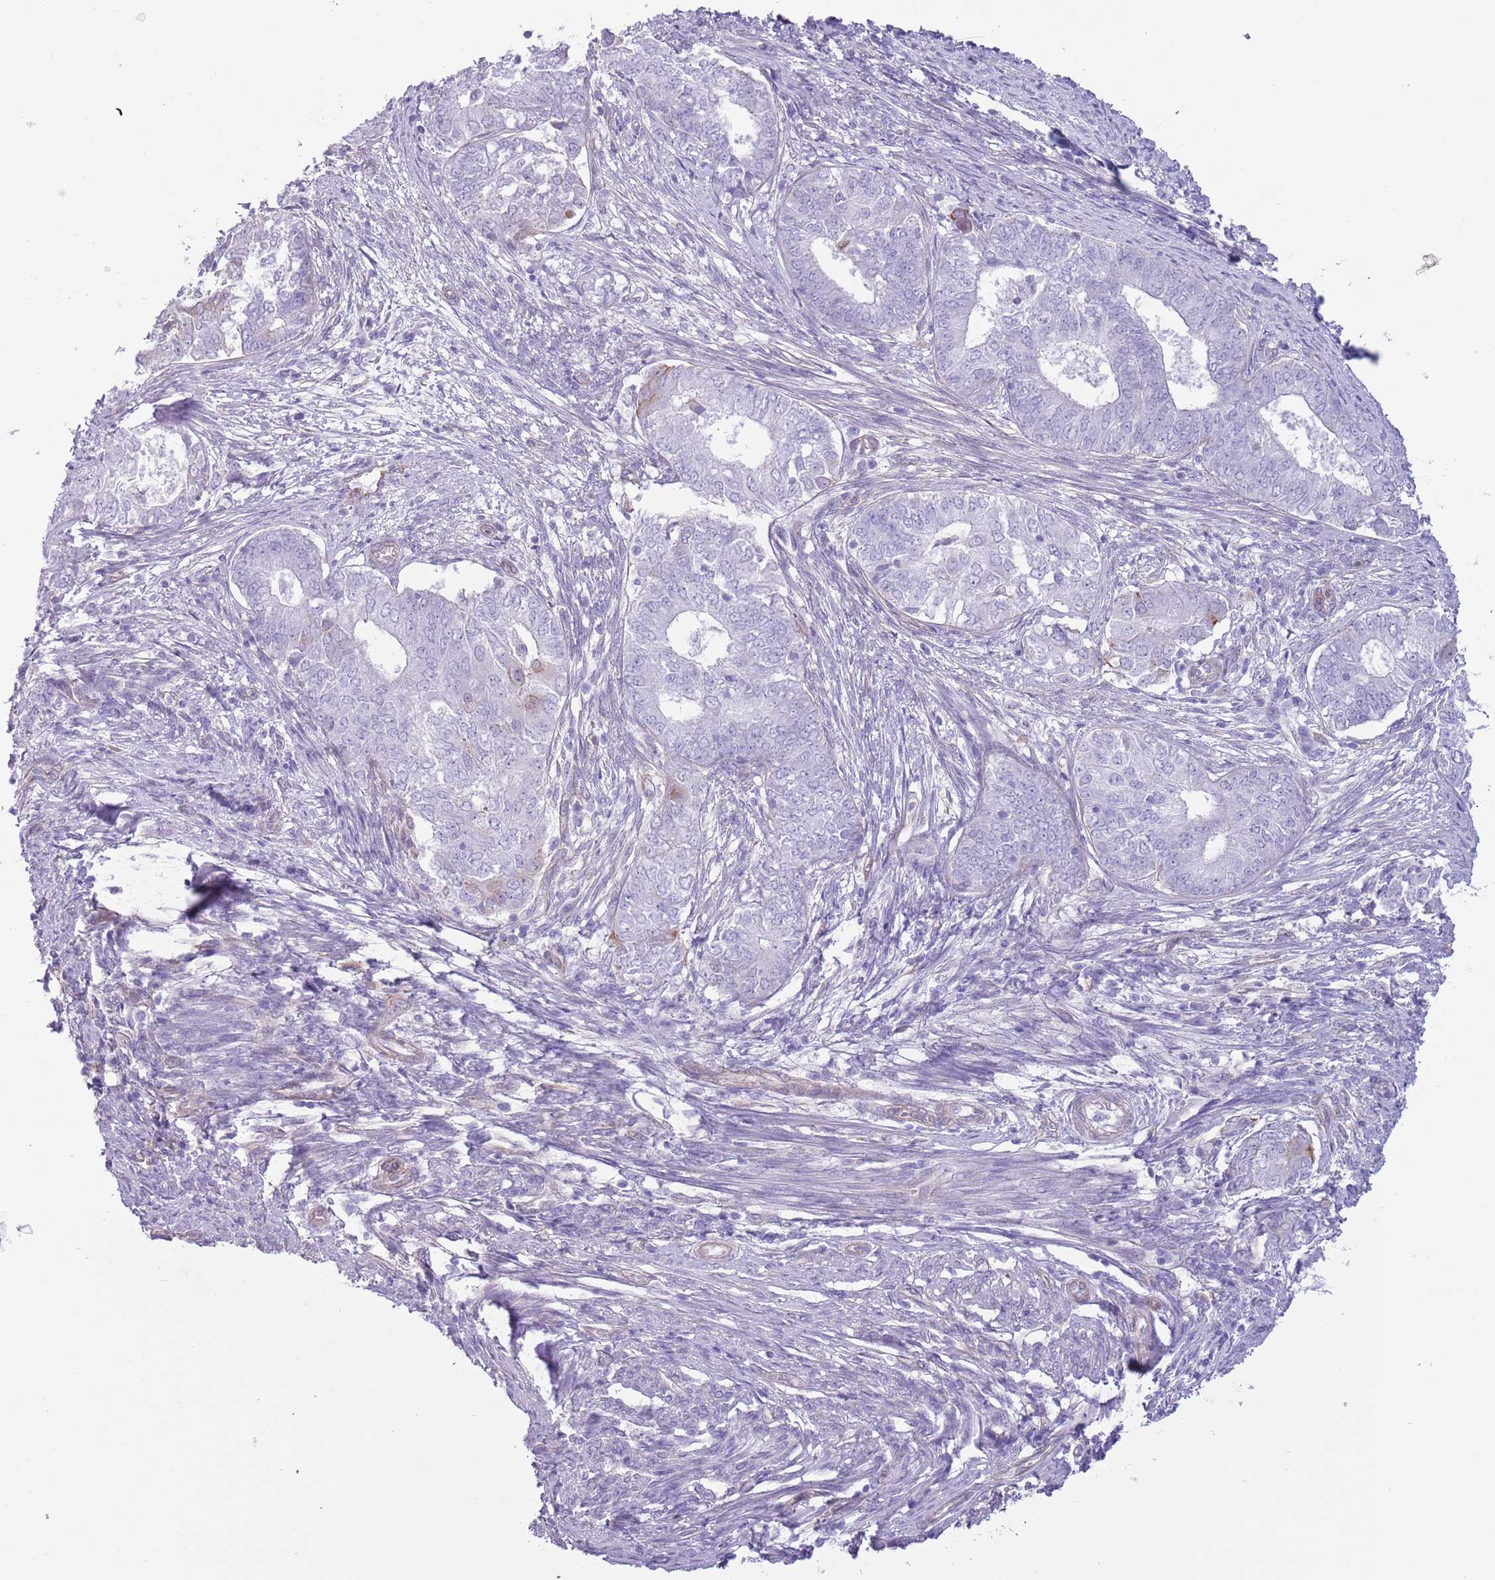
{"staining": {"intensity": "negative", "quantity": "none", "location": "none"}, "tissue": "endometrial cancer", "cell_type": "Tumor cells", "image_type": "cancer", "snomed": [{"axis": "morphology", "description": "Adenocarcinoma, NOS"}, {"axis": "topography", "description": "Endometrium"}], "caption": "Immunohistochemistry photomicrograph of neoplastic tissue: human endometrial cancer stained with DAB (3,3'-diaminobenzidine) exhibits no significant protein positivity in tumor cells.", "gene": "RBP3", "patient": {"sex": "female", "age": 62}}